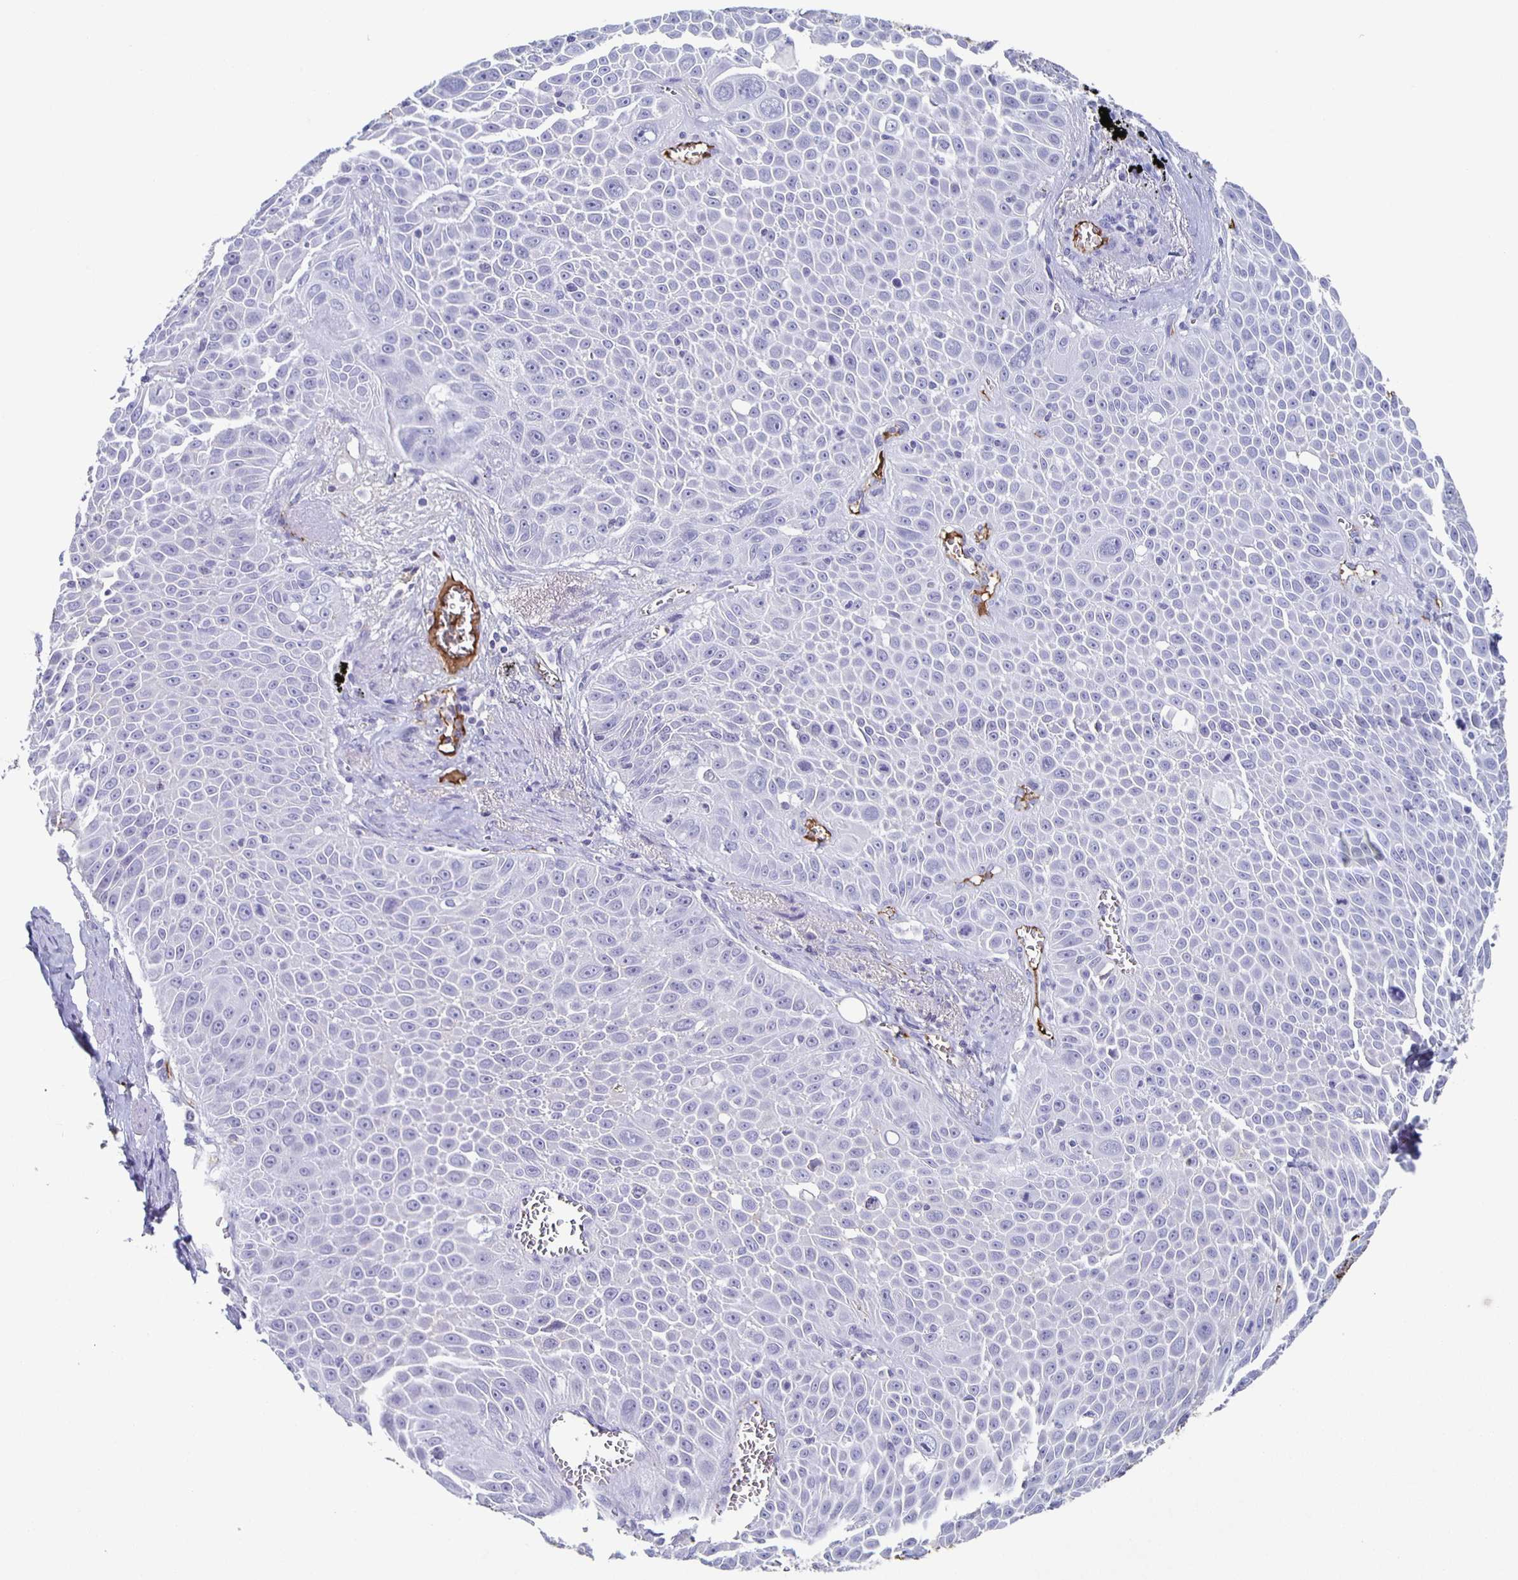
{"staining": {"intensity": "negative", "quantity": "none", "location": "none"}, "tissue": "lung cancer", "cell_type": "Tumor cells", "image_type": "cancer", "snomed": [{"axis": "morphology", "description": "Squamous cell carcinoma, NOS"}, {"axis": "morphology", "description": "Squamous cell carcinoma, metastatic, NOS"}, {"axis": "topography", "description": "Lymph node"}, {"axis": "topography", "description": "Lung"}], "caption": "High power microscopy histopathology image of an immunohistochemistry histopathology image of lung cancer (metastatic squamous cell carcinoma), revealing no significant staining in tumor cells.", "gene": "FGA", "patient": {"sex": "female", "age": 62}}